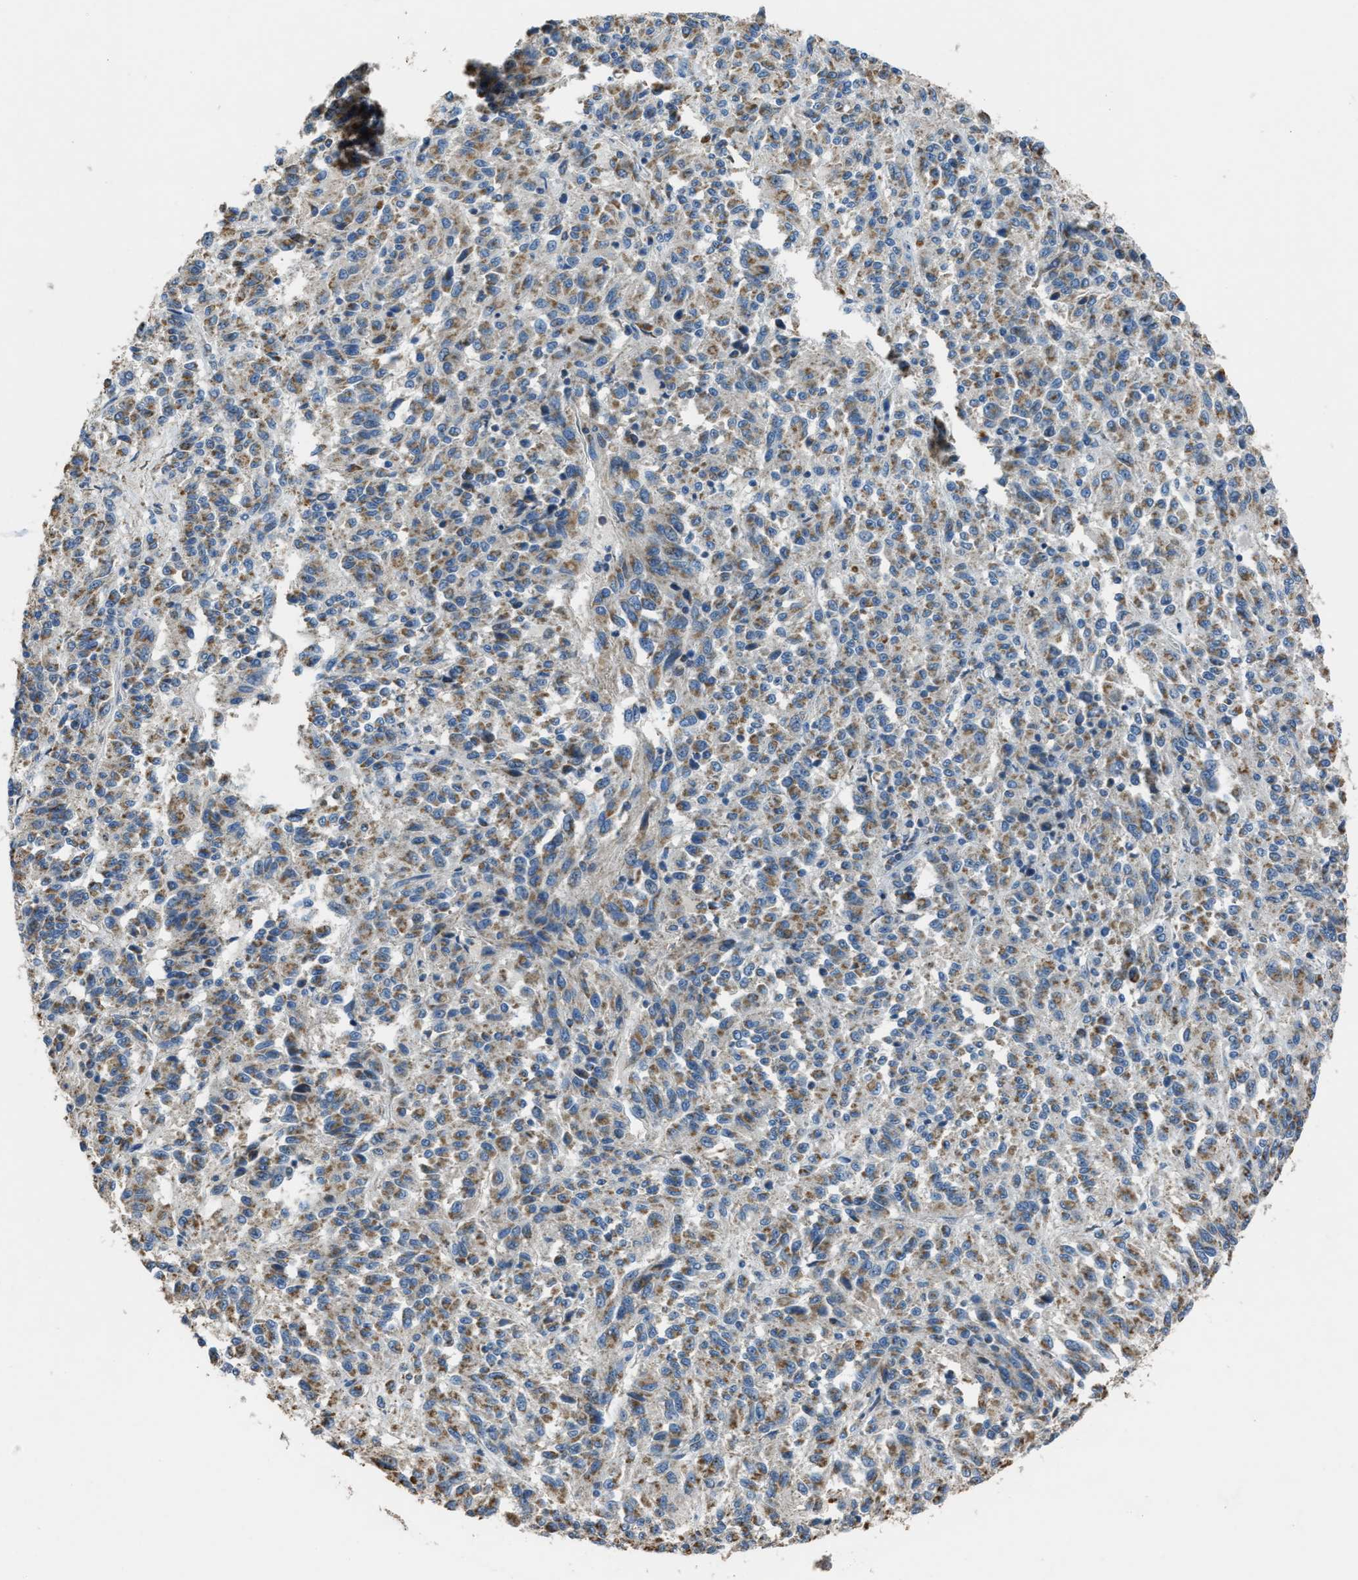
{"staining": {"intensity": "moderate", "quantity": ">75%", "location": "cytoplasmic/membranous"}, "tissue": "melanoma", "cell_type": "Tumor cells", "image_type": "cancer", "snomed": [{"axis": "morphology", "description": "Malignant melanoma, Metastatic site"}, {"axis": "topography", "description": "Lung"}], "caption": "This micrograph displays immunohistochemistry staining of malignant melanoma (metastatic site), with medium moderate cytoplasmic/membranous expression in about >75% of tumor cells.", "gene": "SLC25A11", "patient": {"sex": "male", "age": 64}}